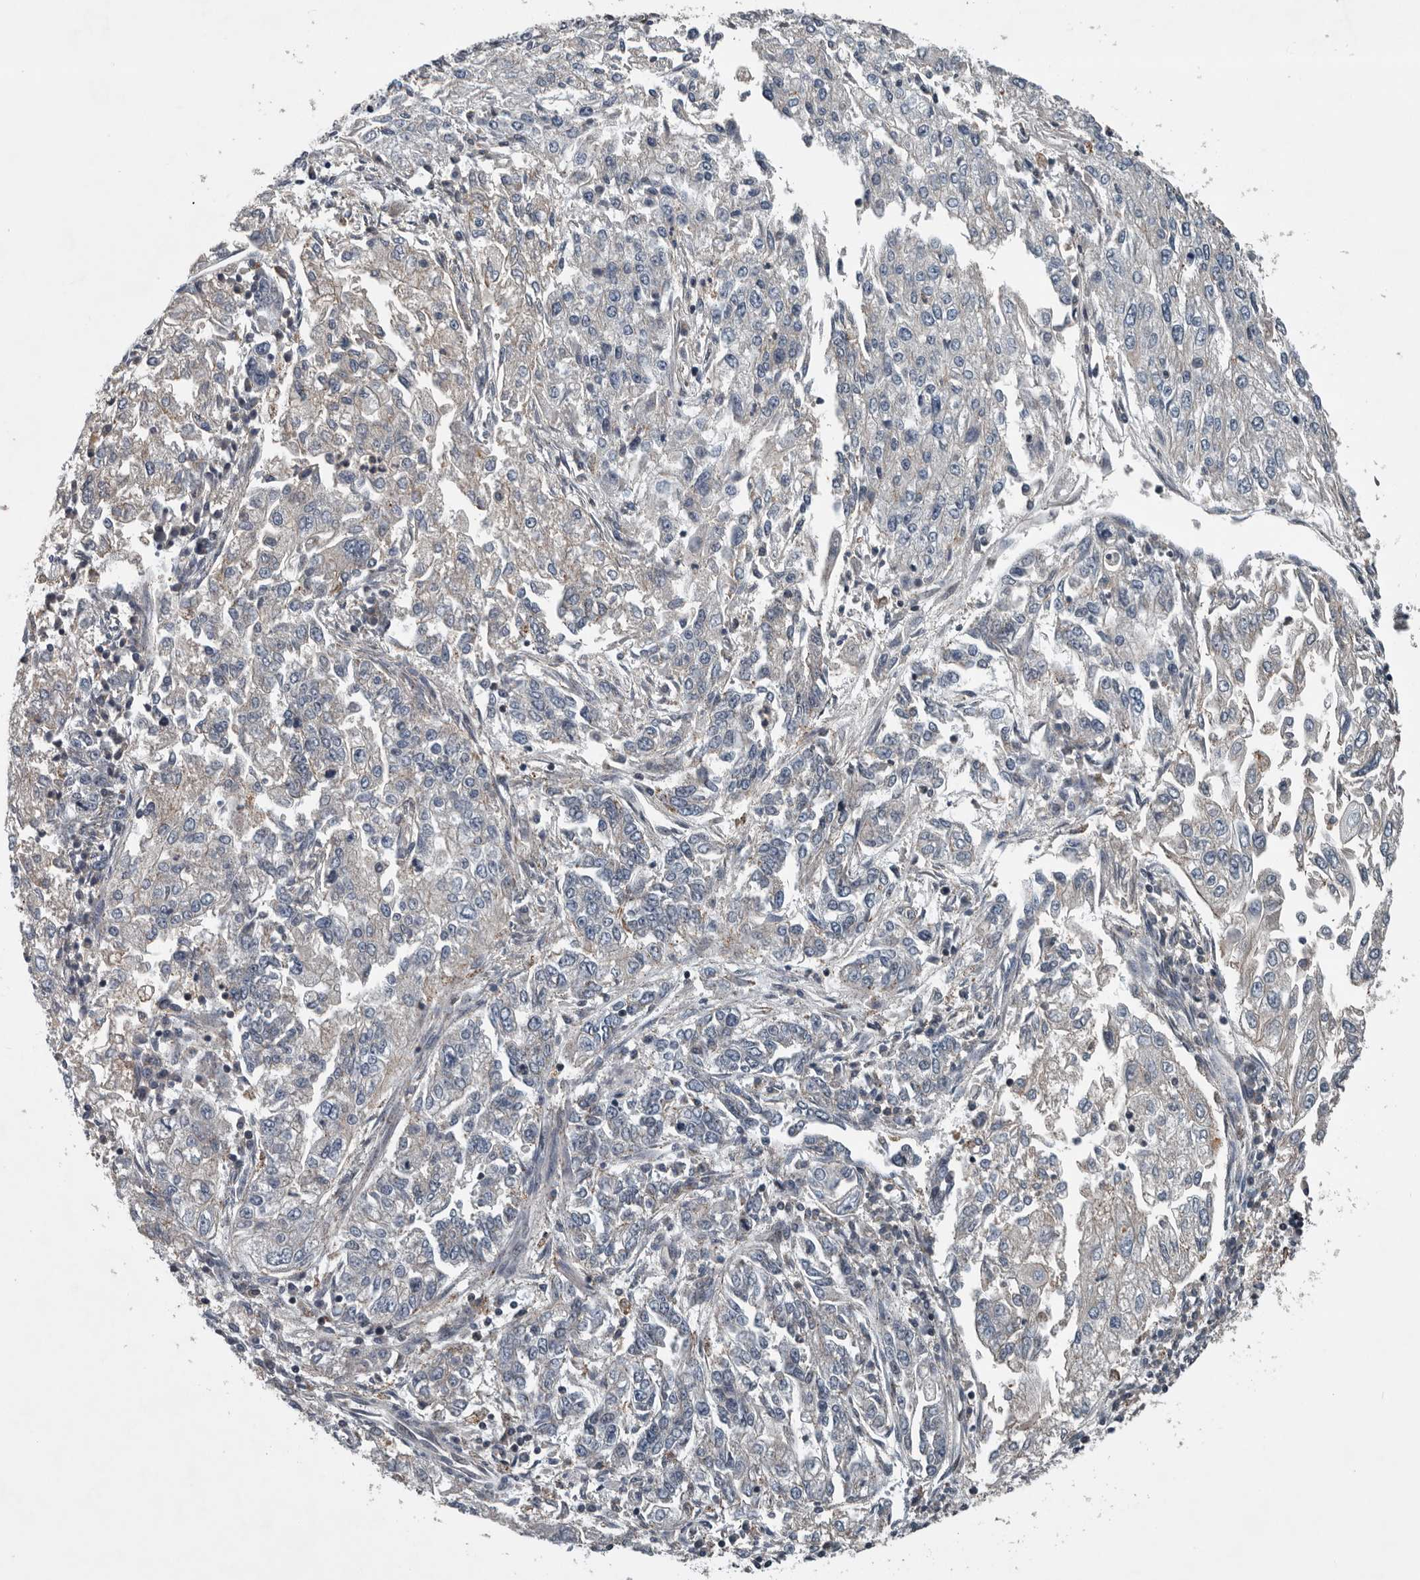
{"staining": {"intensity": "negative", "quantity": "none", "location": "none"}, "tissue": "endometrial cancer", "cell_type": "Tumor cells", "image_type": "cancer", "snomed": [{"axis": "morphology", "description": "Adenocarcinoma, NOS"}, {"axis": "topography", "description": "Endometrium"}], "caption": "Histopathology image shows no protein expression in tumor cells of adenocarcinoma (endometrial) tissue. Brightfield microscopy of immunohistochemistry (IHC) stained with DAB (brown) and hematoxylin (blue), captured at high magnification.", "gene": "SENP7", "patient": {"sex": "female", "age": 49}}